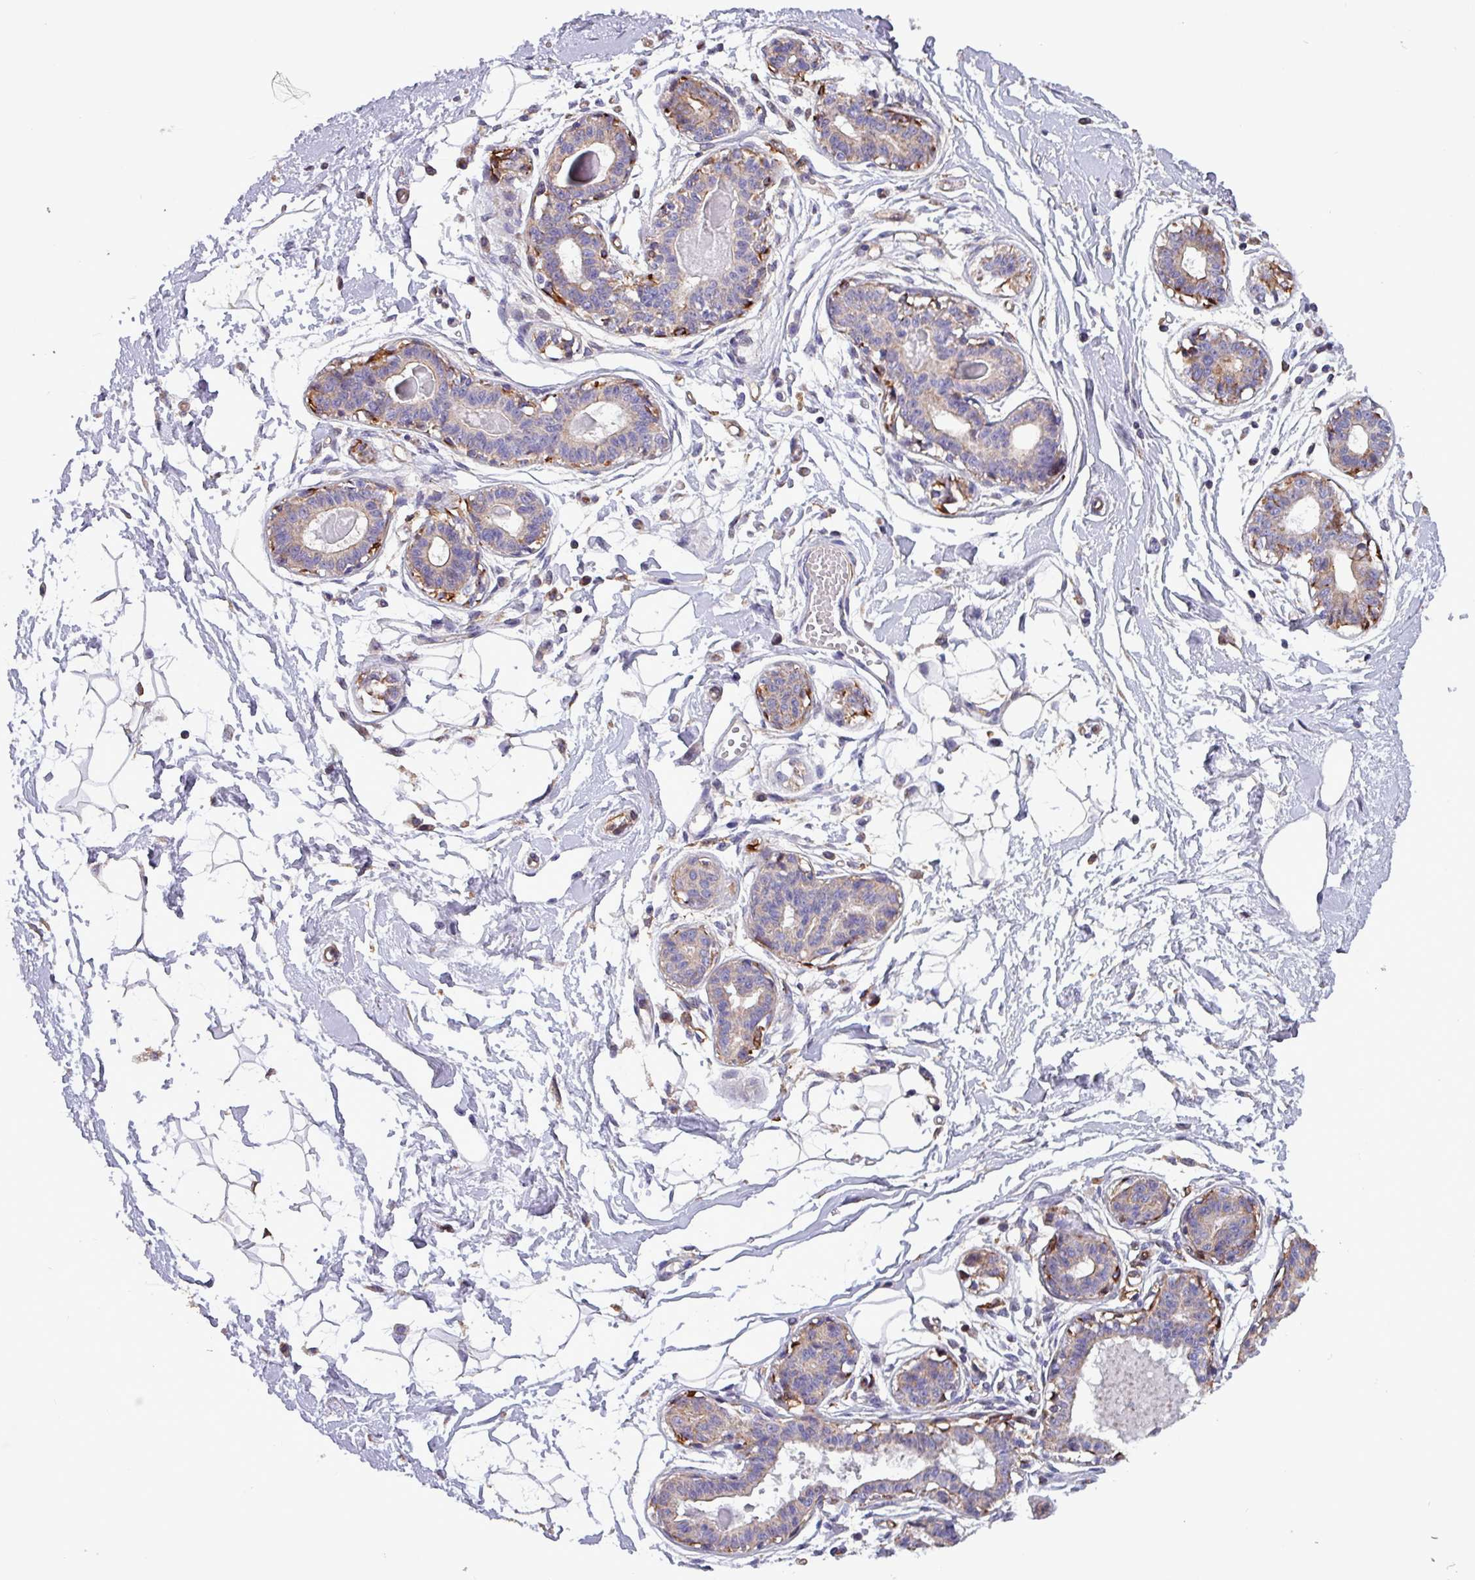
{"staining": {"intensity": "negative", "quantity": "none", "location": "none"}, "tissue": "breast", "cell_type": "Adipocytes", "image_type": "normal", "snomed": [{"axis": "morphology", "description": "Normal tissue, NOS"}, {"axis": "topography", "description": "Breast"}], "caption": "The histopathology image shows no significant expression in adipocytes of breast. (DAB IHC, high magnification).", "gene": "SCIN", "patient": {"sex": "female", "age": 45}}